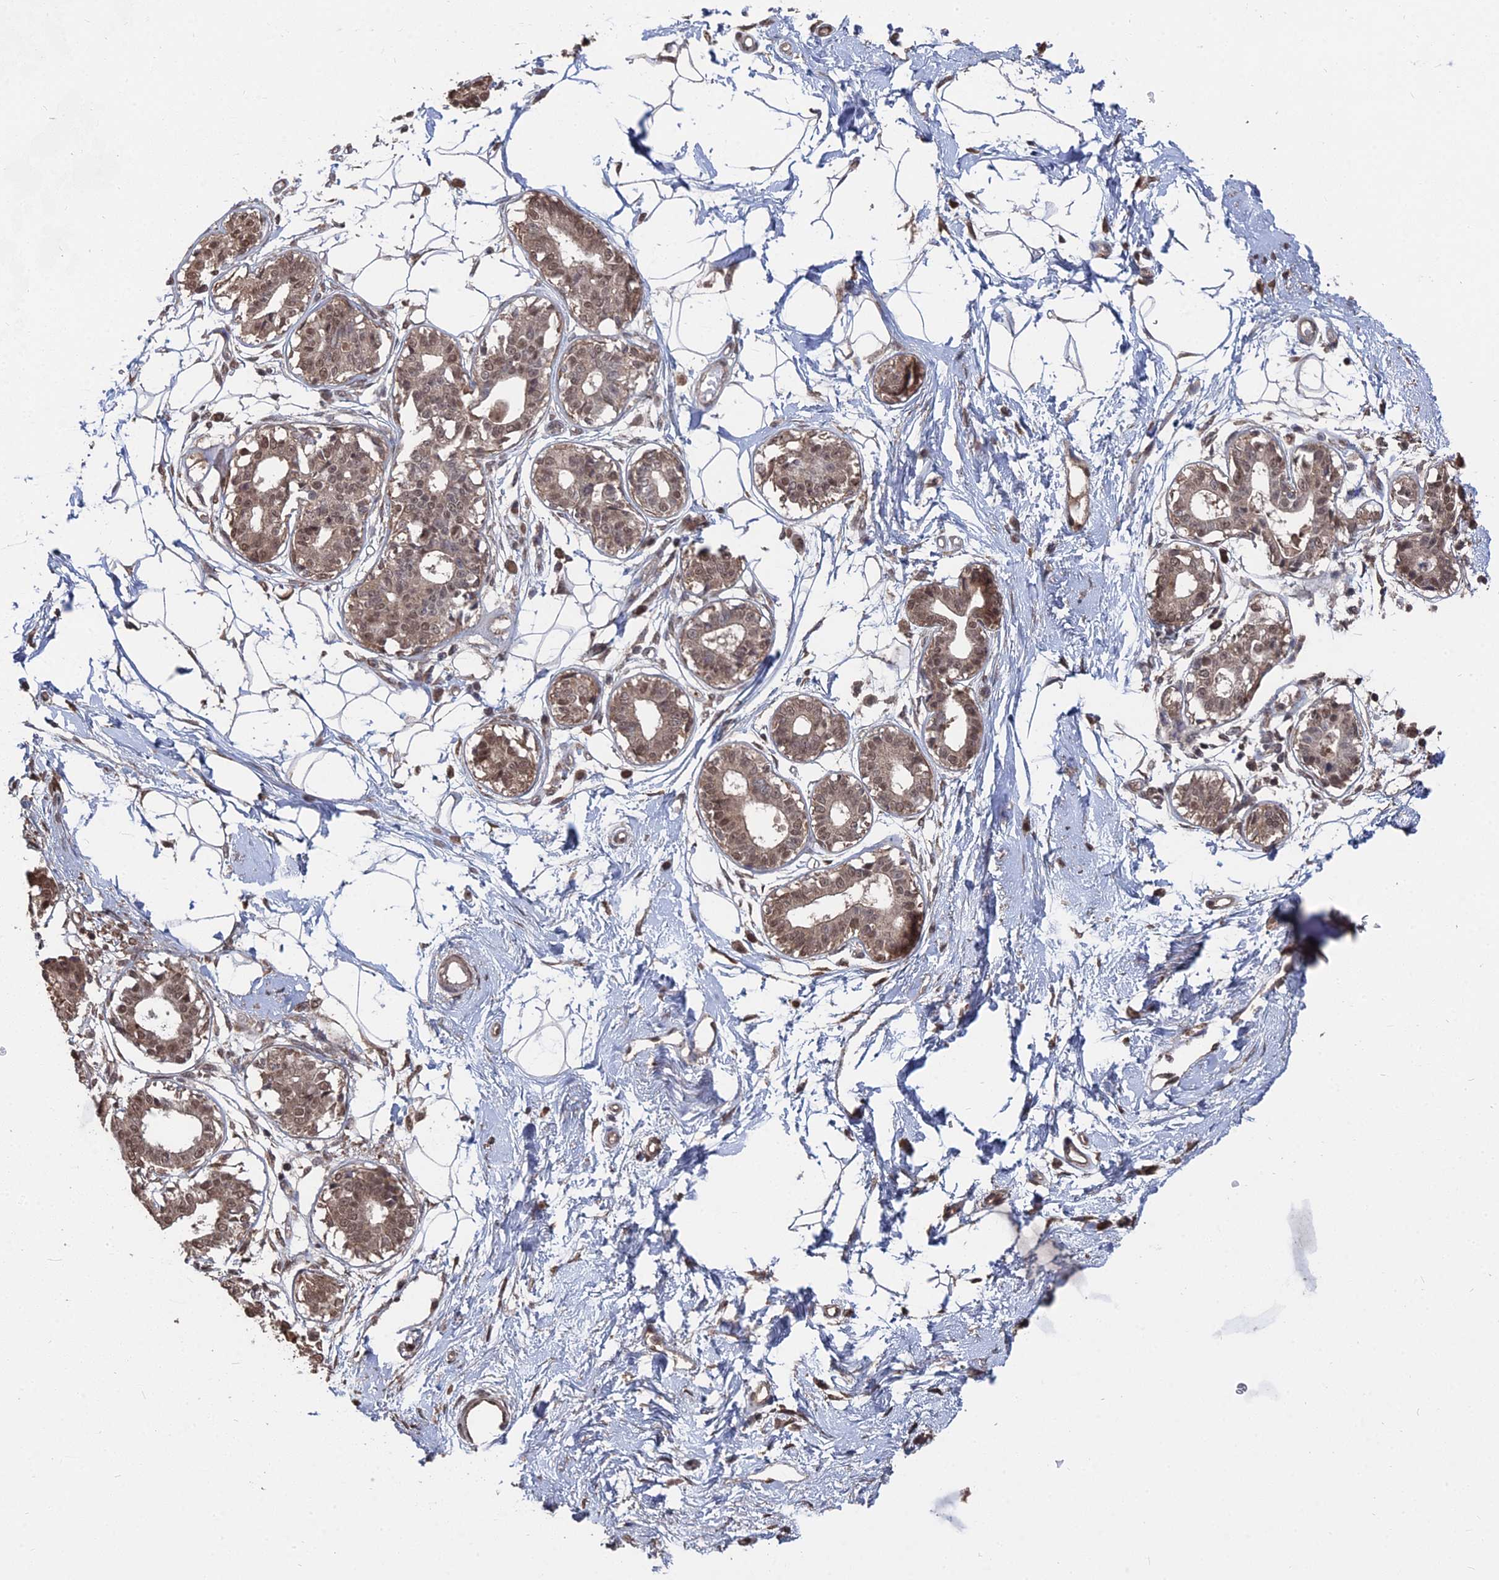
{"staining": {"intensity": "weak", "quantity": ">75%", "location": "cytoplasmic/membranous,nuclear"}, "tissue": "breast", "cell_type": "Adipocytes", "image_type": "normal", "snomed": [{"axis": "morphology", "description": "Normal tissue, NOS"}, {"axis": "topography", "description": "Breast"}], "caption": "Immunohistochemistry (IHC) (DAB (3,3'-diaminobenzidine)) staining of benign human breast demonstrates weak cytoplasmic/membranous,nuclear protein positivity in approximately >75% of adipocytes. Immunohistochemistry stains the protein in brown and the nuclei are stained blue.", "gene": "CCNP", "patient": {"sex": "female", "age": 45}}